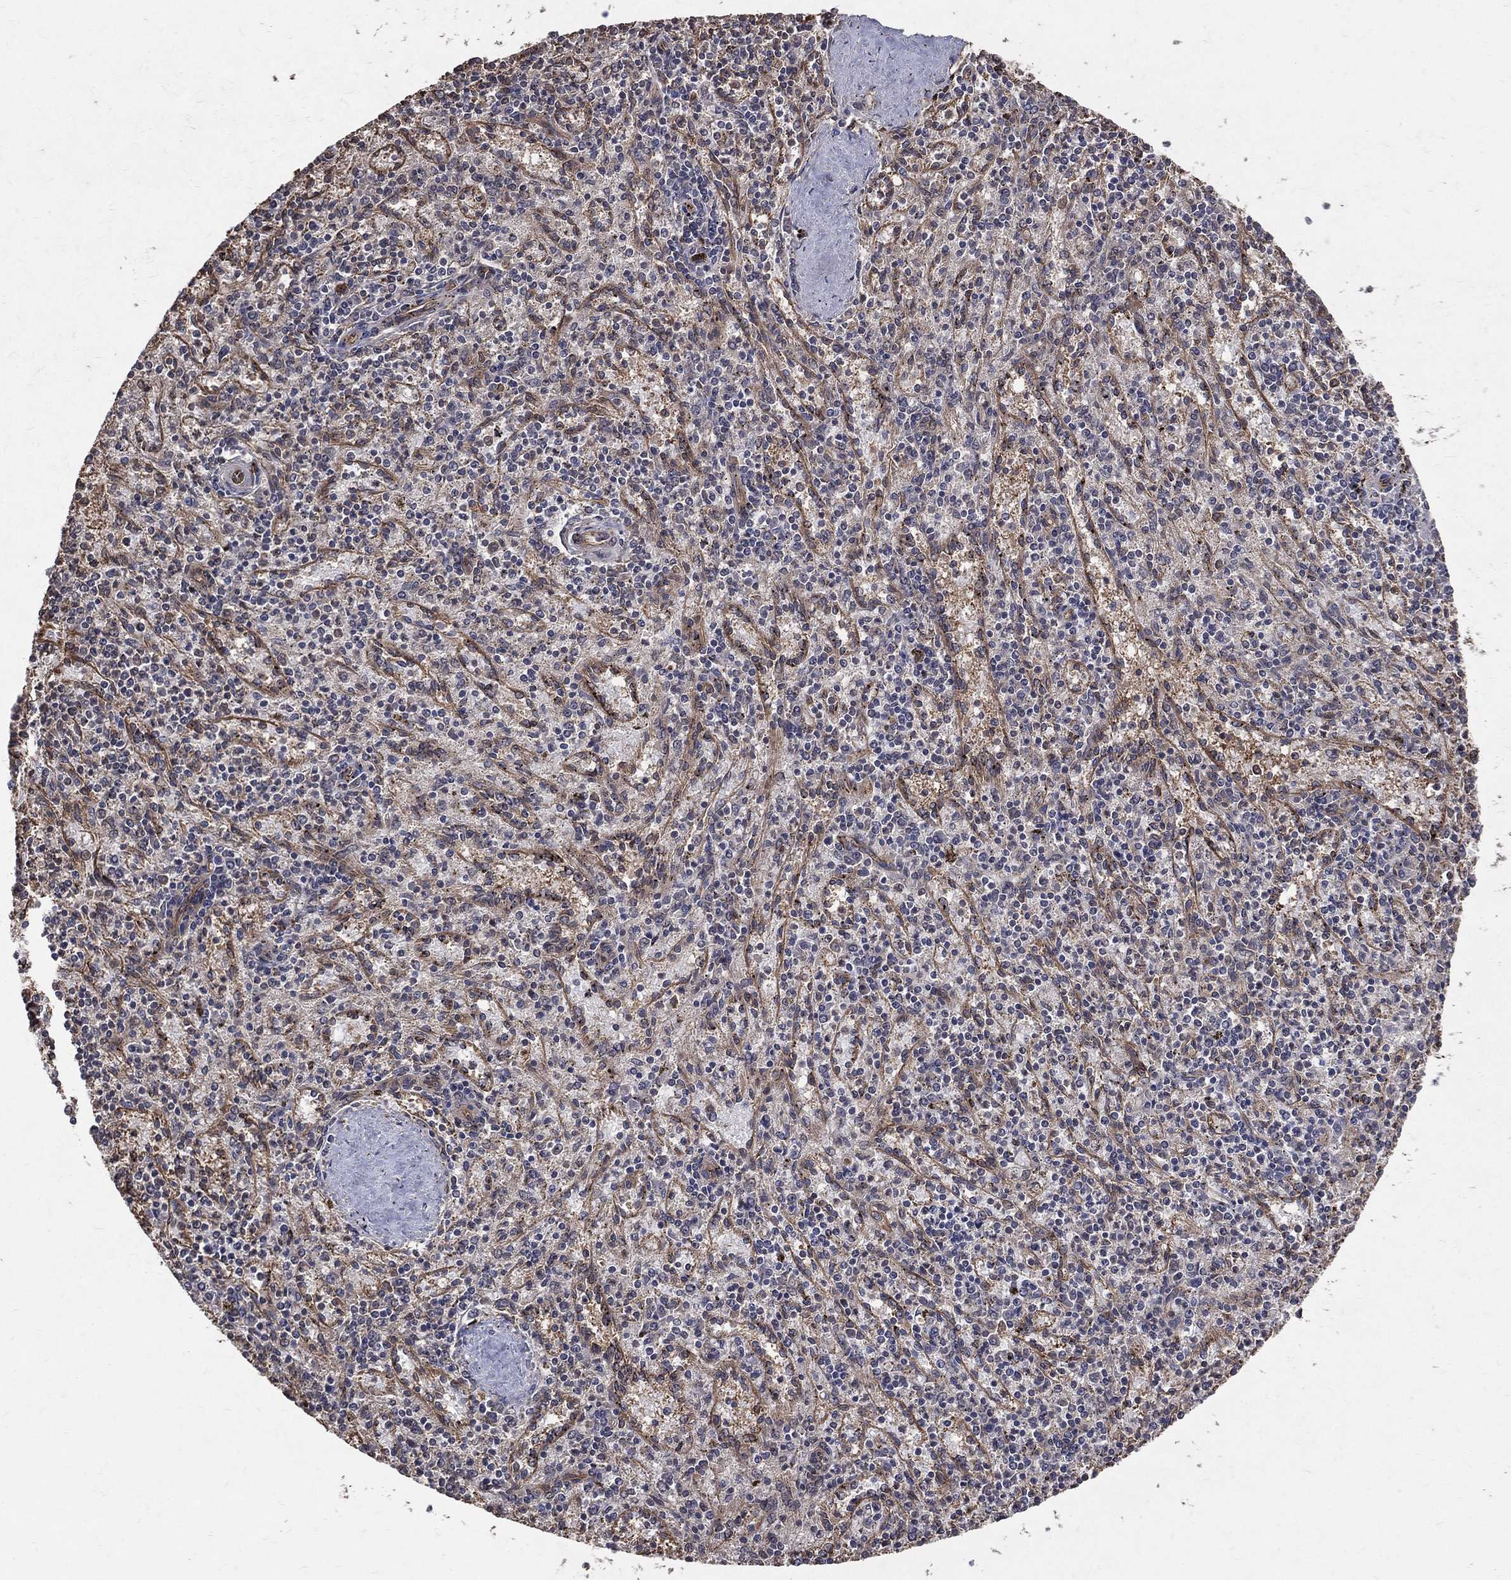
{"staining": {"intensity": "negative", "quantity": "none", "location": "none"}, "tissue": "spleen", "cell_type": "Cells in red pulp", "image_type": "normal", "snomed": [{"axis": "morphology", "description": "Normal tissue, NOS"}, {"axis": "topography", "description": "Spleen"}], "caption": "DAB (3,3'-diaminobenzidine) immunohistochemical staining of benign spleen exhibits no significant expression in cells in red pulp.", "gene": "DPYSL2", "patient": {"sex": "female", "age": 37}}